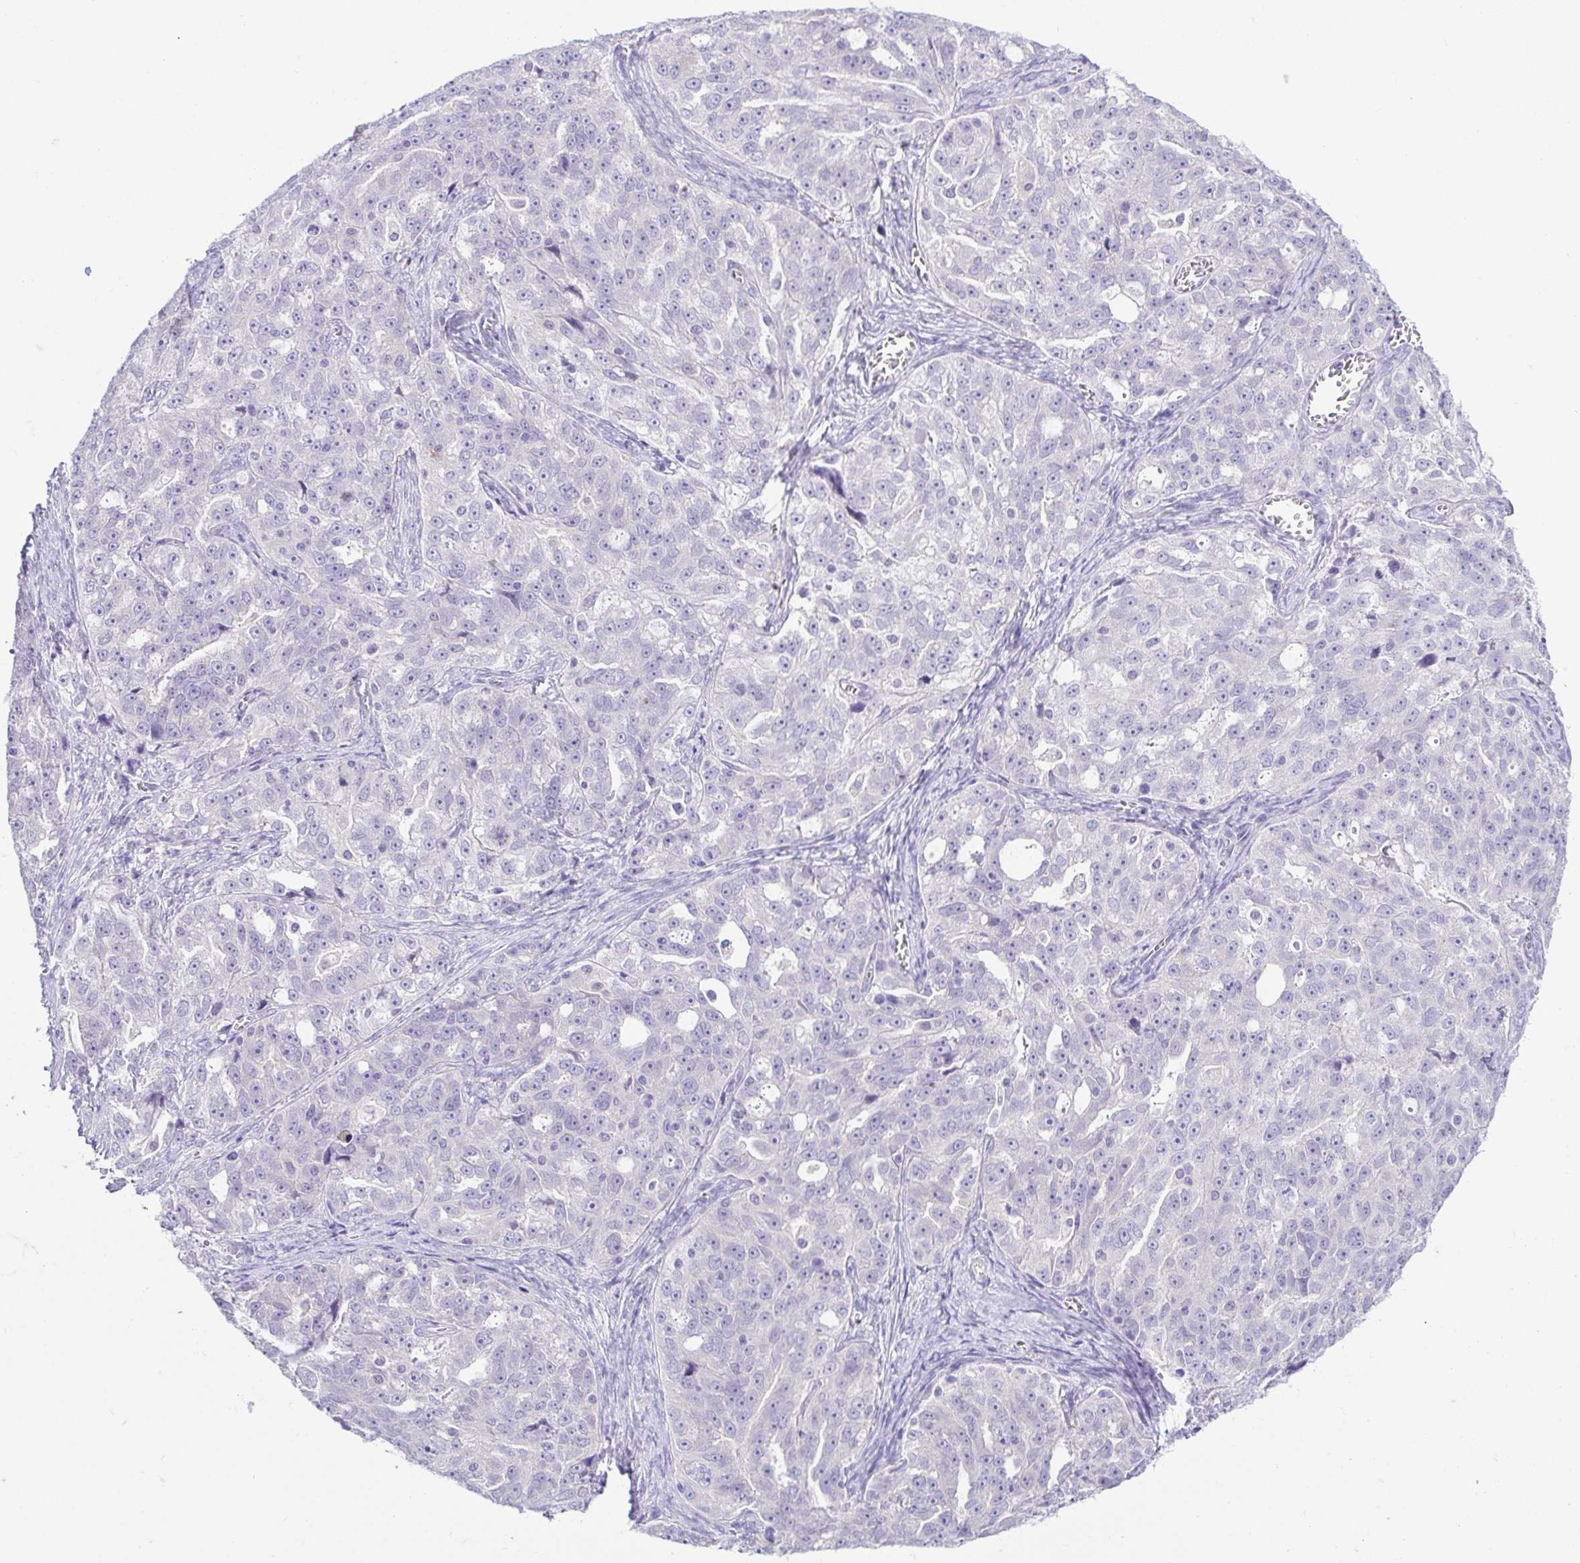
{"staining": {"intensity": "negative", "quantity": "none", "location": "none"}, "tissue": "ovarian cancer", "cell_type": "Tumor cells", "image_type": "cancer", "snomed": [{"axis": "morphology", "description": "Cystadenocarcinoma, serous, NOS"}, {"axis": "topography", "description": "Ovary"}], "caption": "This photomicrograph is of serous cystadenocarcinoma (ovarian) stained with immunohistochemistry (IHC) to label a protein in brown with the nuclei are counter-stained blue. There is no staining in tumor cells.", "gene": "KRTDAP", "patient": {"sex": "female", "age": 51}}